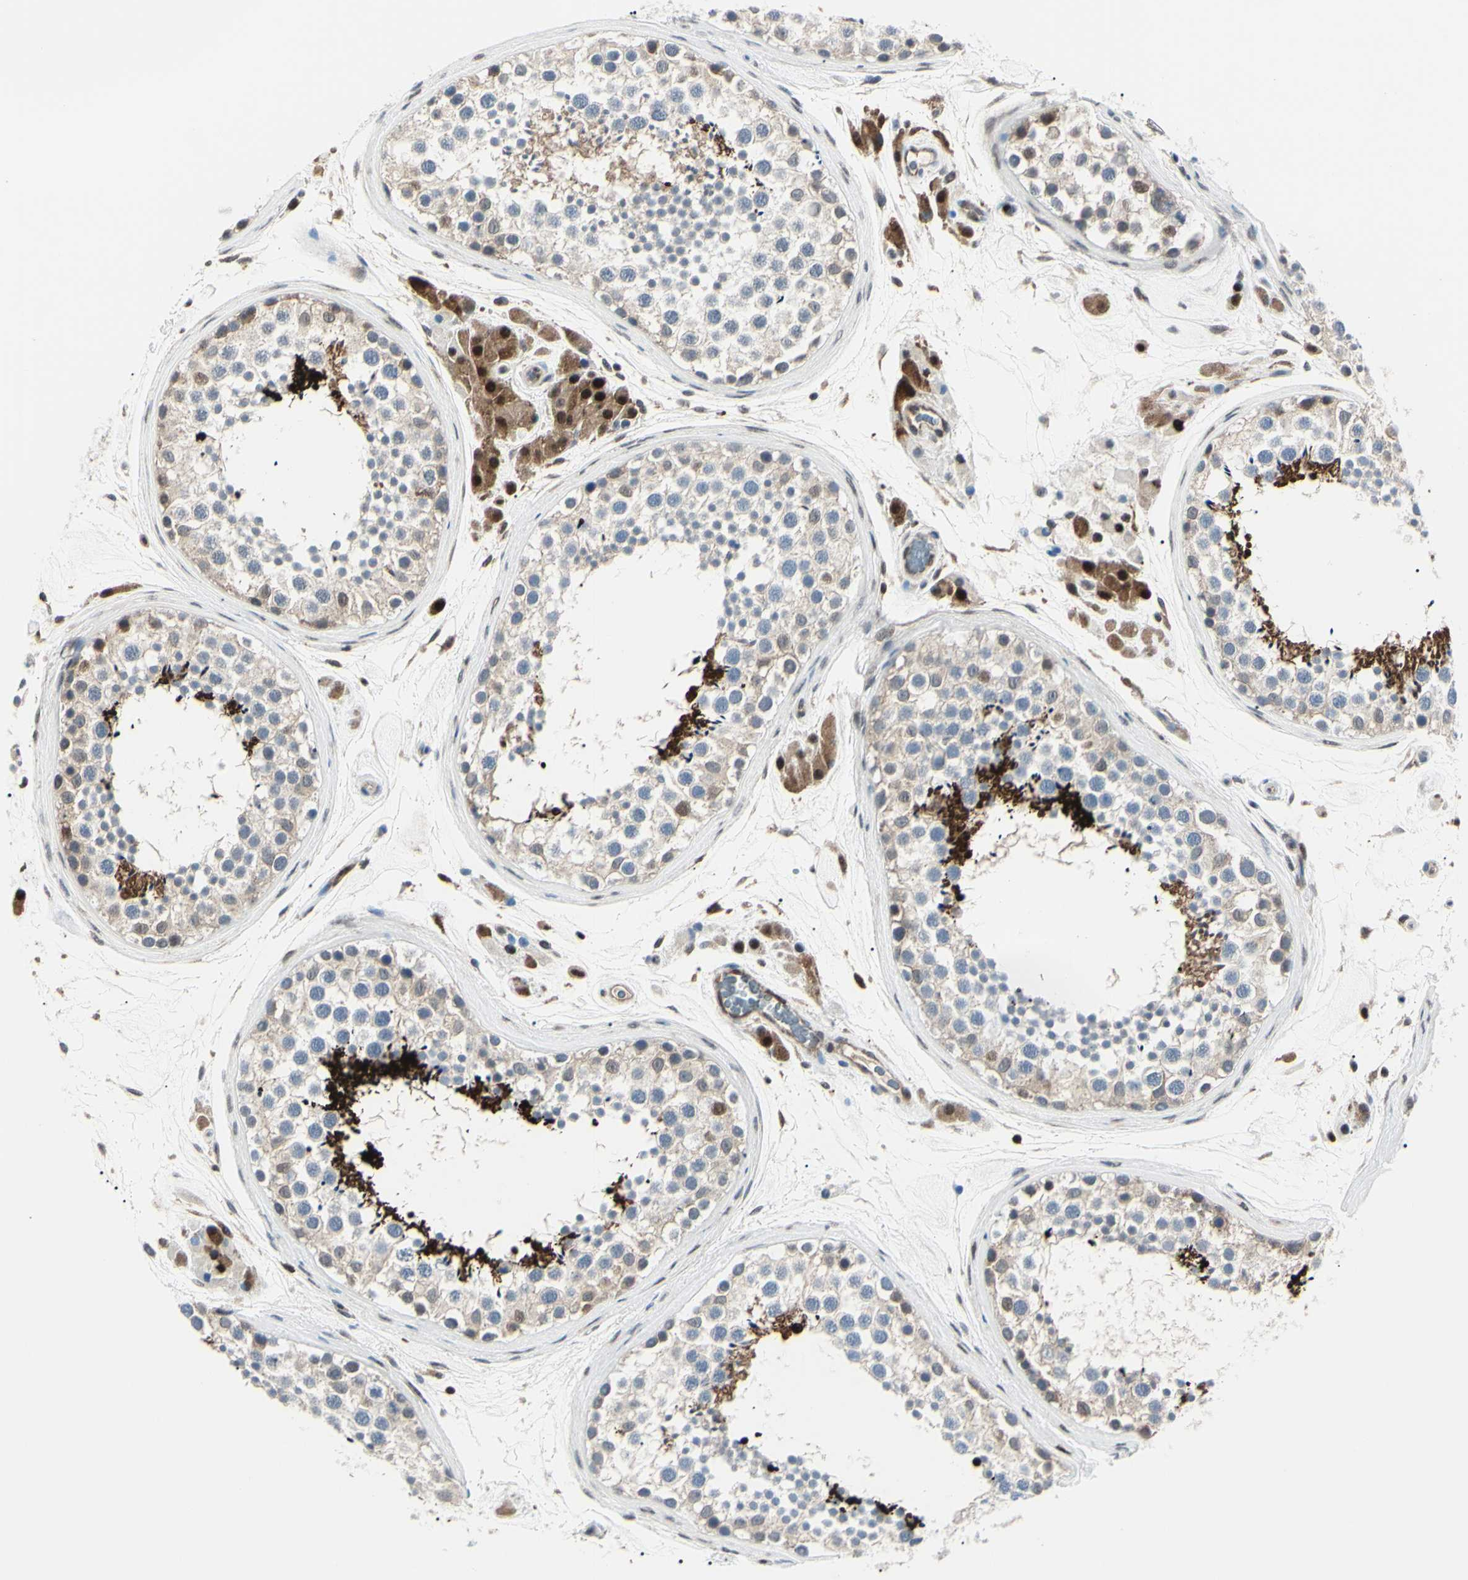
{"staining": {"intensity": "weak", "quantity": ">75%", "location": "cytoplasmic/membranous"}, "tissue": "testis", "cell_type": "Cells in seminiferous ducts", "image_type": "normal", "snomed": [{"axis": "morphology", "description": "Normal tissue, NOS"}, {"axis": "topography", "description": "Testis"}], "caption": "Testis was stained to show a protein in brown. There is low levels of weak cytoplasmic/membranous staining in about >75% of cells in seminiferous ducts. The staining is performed using DAB brown chromogen to label protein expression. The nuclei are counter-stained blue using hematoxylin.", "gene": "PGK1", "patient": {"sex": "male", "age": 46}}